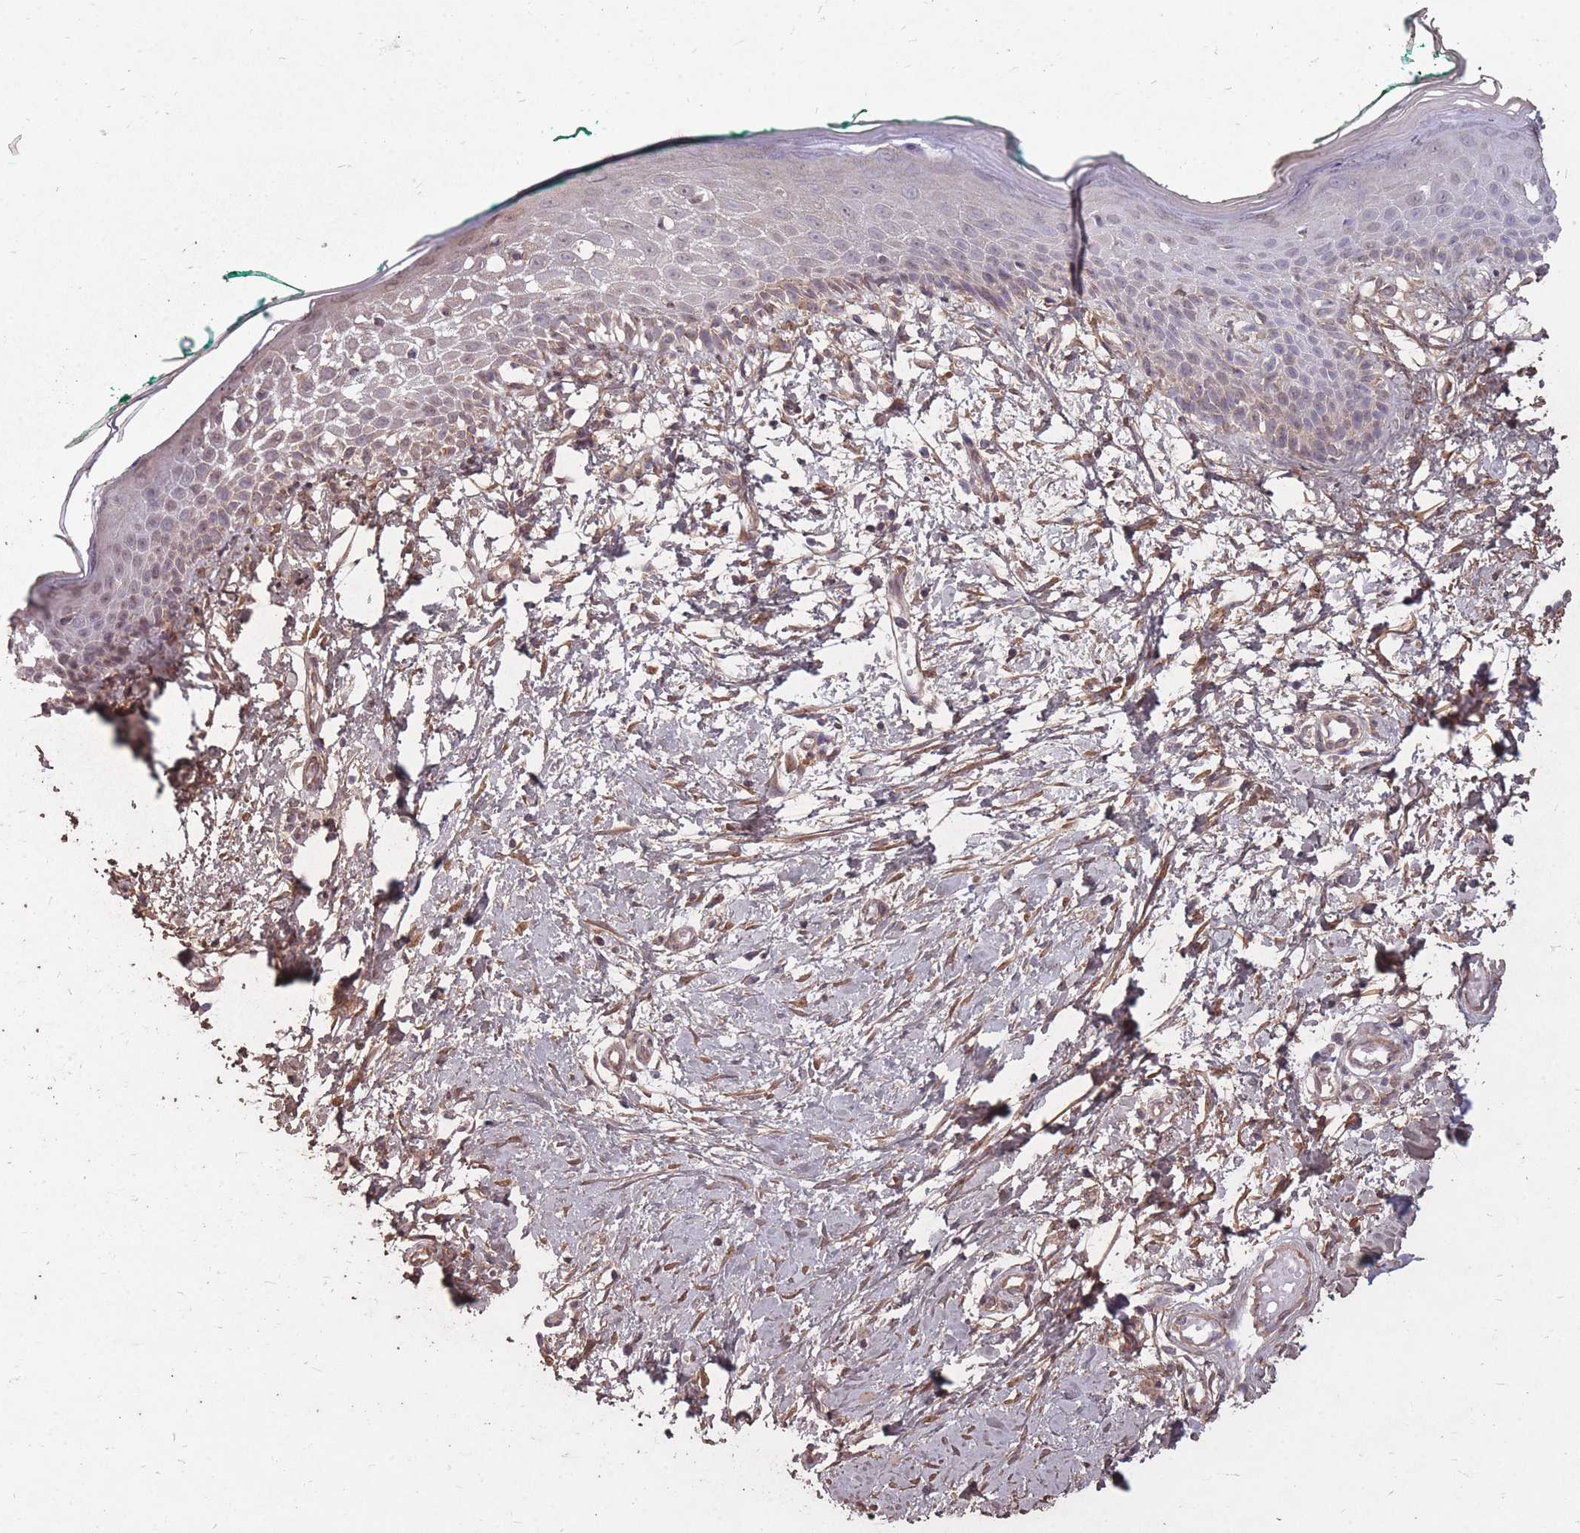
{"staining": {"intensity": "weak", "quantity": ">75%", "location": "cytoplasmic/membranous"}, "tissue": "skin", "cell_type": "Fibroblasts", "image_type": "normal", "snomed": [{"axis": "morphology", "description": "Normal tissue, NOS"}, {"axis": "morphology", "description": "Malignant melanoma, NOS"}, {"axis": "topography", "description": "Skin"}], "caption": "Protein staining exhibits weak cytoplasmic/membranous staining in approximately >75% of fibroblasts in unremarkable skin. (IHC, brightfield microscopy, high magnification).", "gene": "DYNC1LI2", "patient": {"sex": "male", "age": 62}}